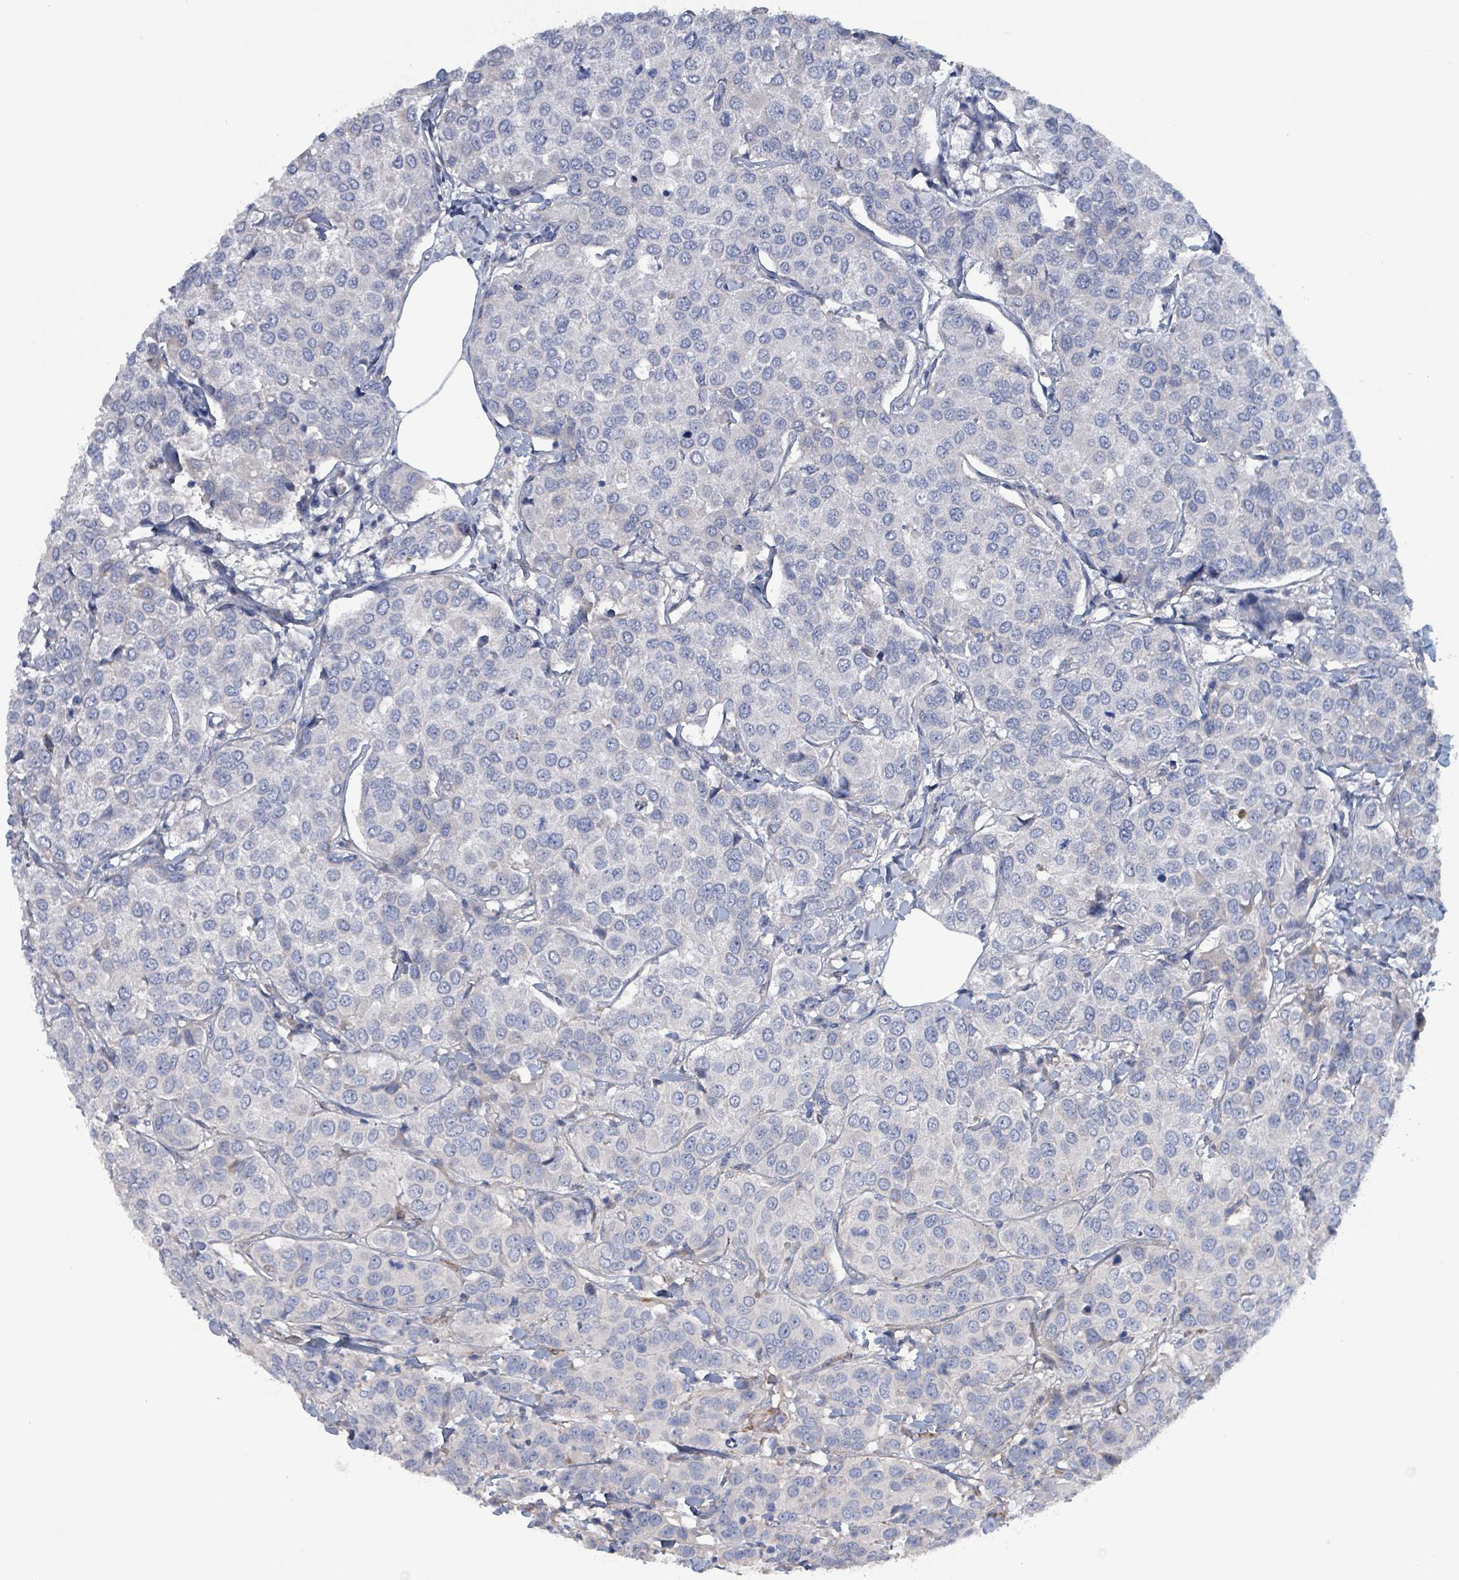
{"staining": {"intensity": "negative", "quantity": "none", "location": "none"}, "tissue": "breast cancer", "cell_type": "Tumor cells", "image_type": "cancer", "snomed": [{"axis": "morphology", "description": "Duct carcinoma"}, {"axis": "topography", "description": "Breast"}], "caption": "This image is of intraductal carcinoma (breast) stained with immunohistochemistry to label a protein in brown with the nuclei are counter-stained blue. There is no staining in tumor cells.", "gene": "TAAR5", "patient": {"sex": "female", "age": 55}}